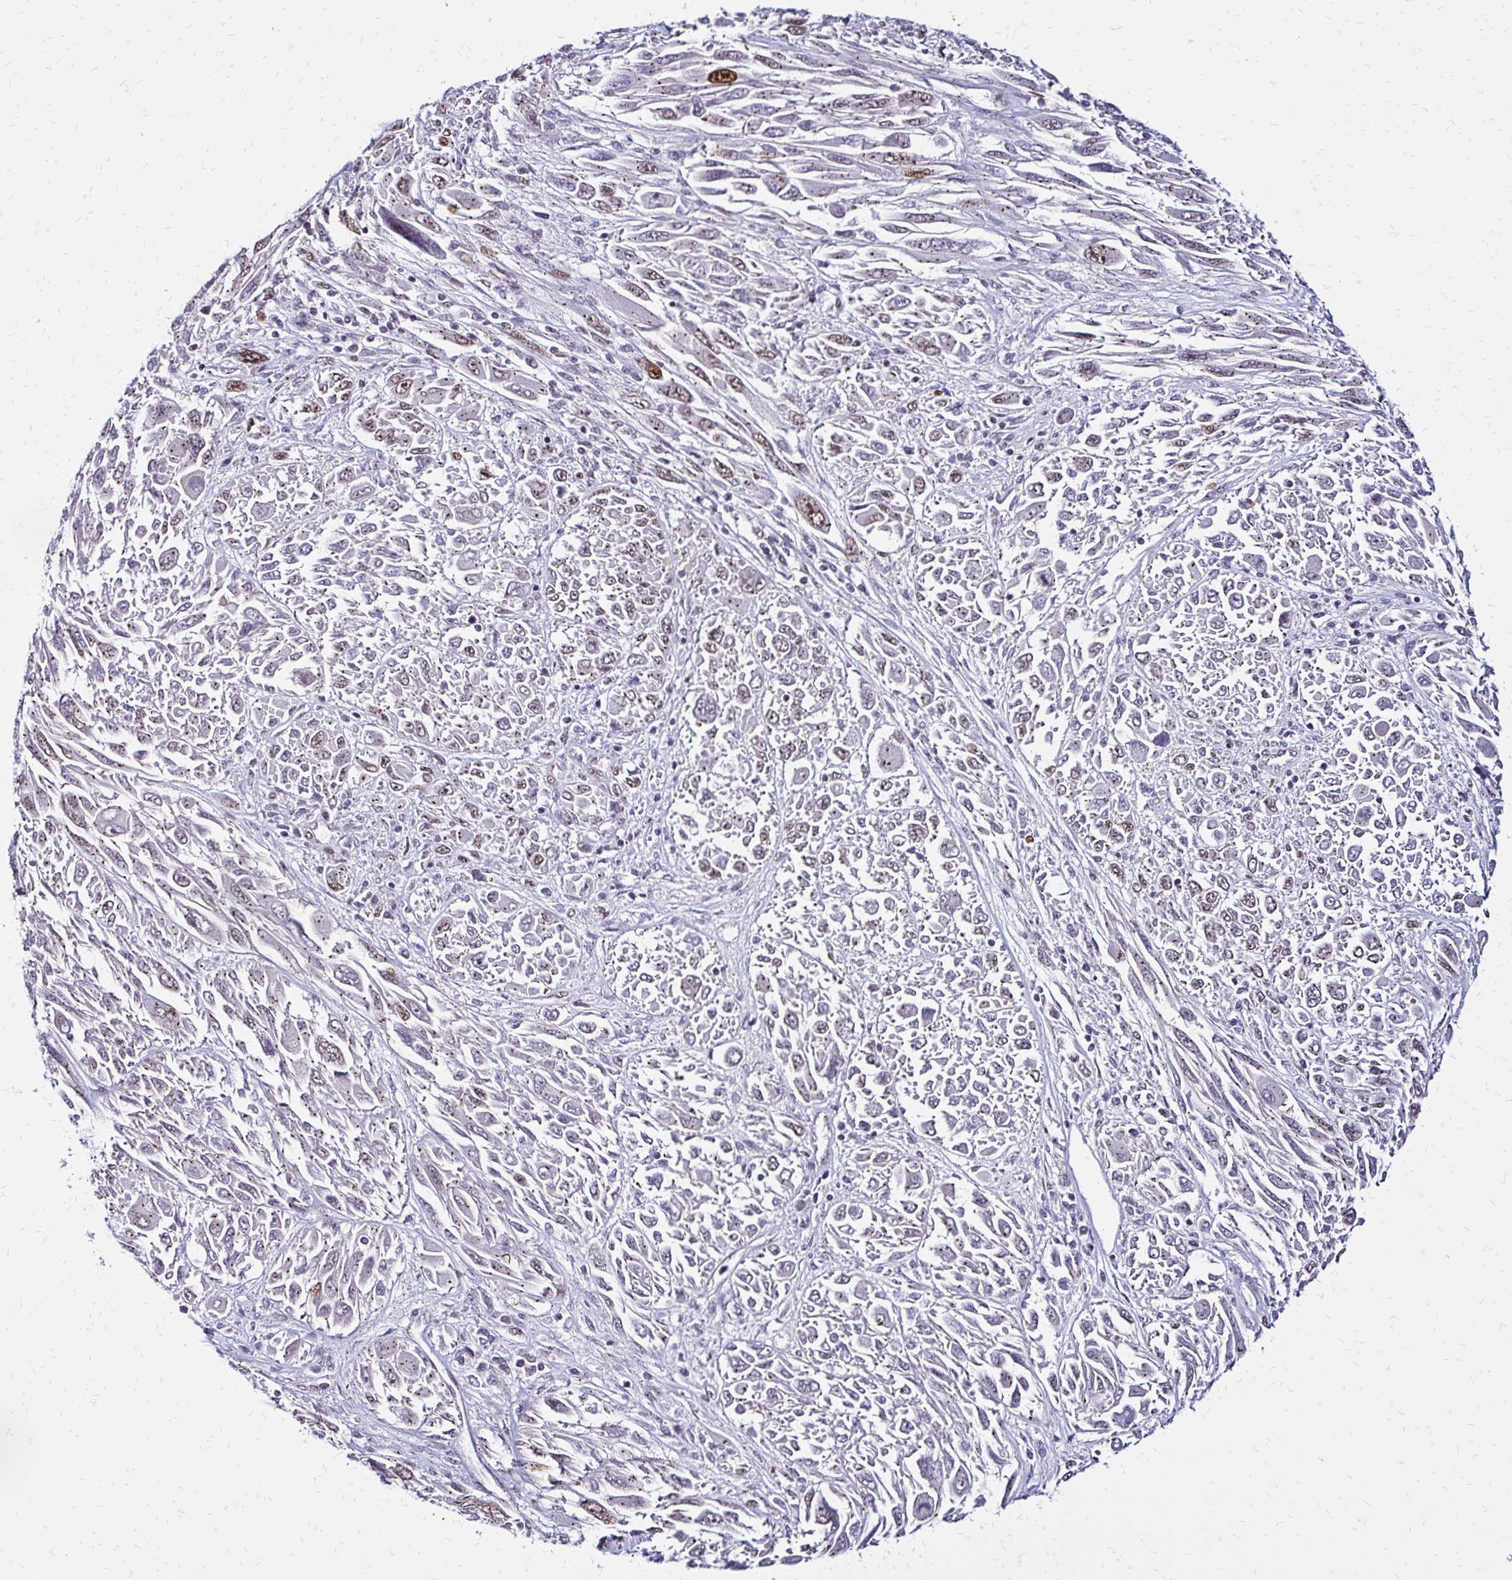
{"staining": {"intensity": "moderate", "quantity": "<25%", "location": "nuclear"}, "tissue": "melanoma", "cell_type": "Tumor cells", "image_type": "cancer", "snomed": [{"axis": "morphology", "description": "Malignant melanoma, NOS"}, {"axis": "topography", "description": "Skin"}], "caption": "Melanoma stained for a protein (brown) reveals moderate nuclear positive staining in about <25% of tumor cells.", "gene": "TOB1", "patient": {"sex": "female", "age": 91}}